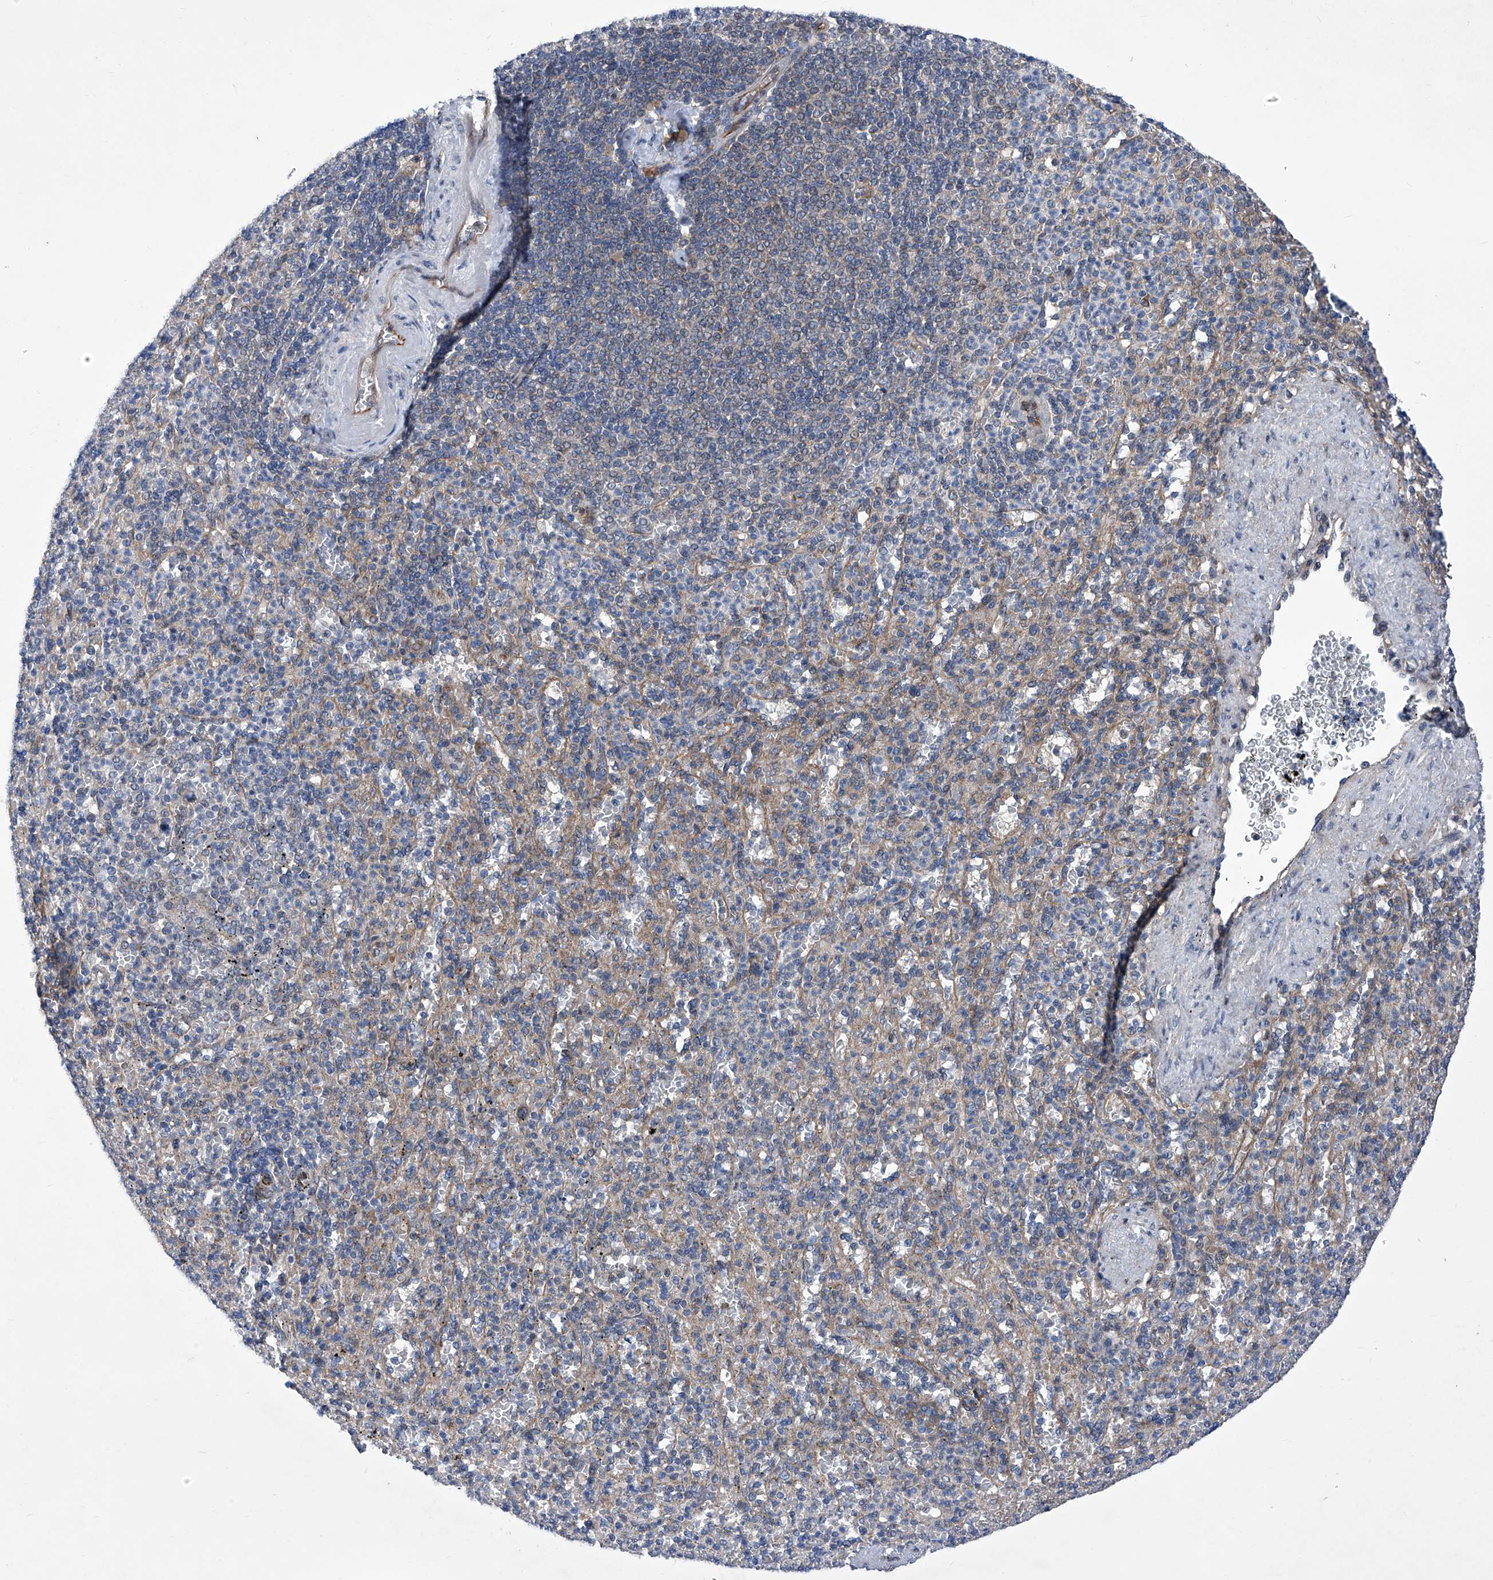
{"staining": {"intensity": "weak", "quantity": "<25%", "location": "cytoplasmic/membranous"}, "tissue": "spleen", "cell_type": "Cells in red pulp", "image_type": "normal", "snomed": [{"axis": "morphology", "description": "Normal tissue, NOS"}, {"axis": "topography", "description": "Spleen"}], "caption": "The IHC histopathology image has no significant staining in cells in red pulp of spleen.", "gene": "KTI12", "patient": {"sex": "female", "age": 74}}